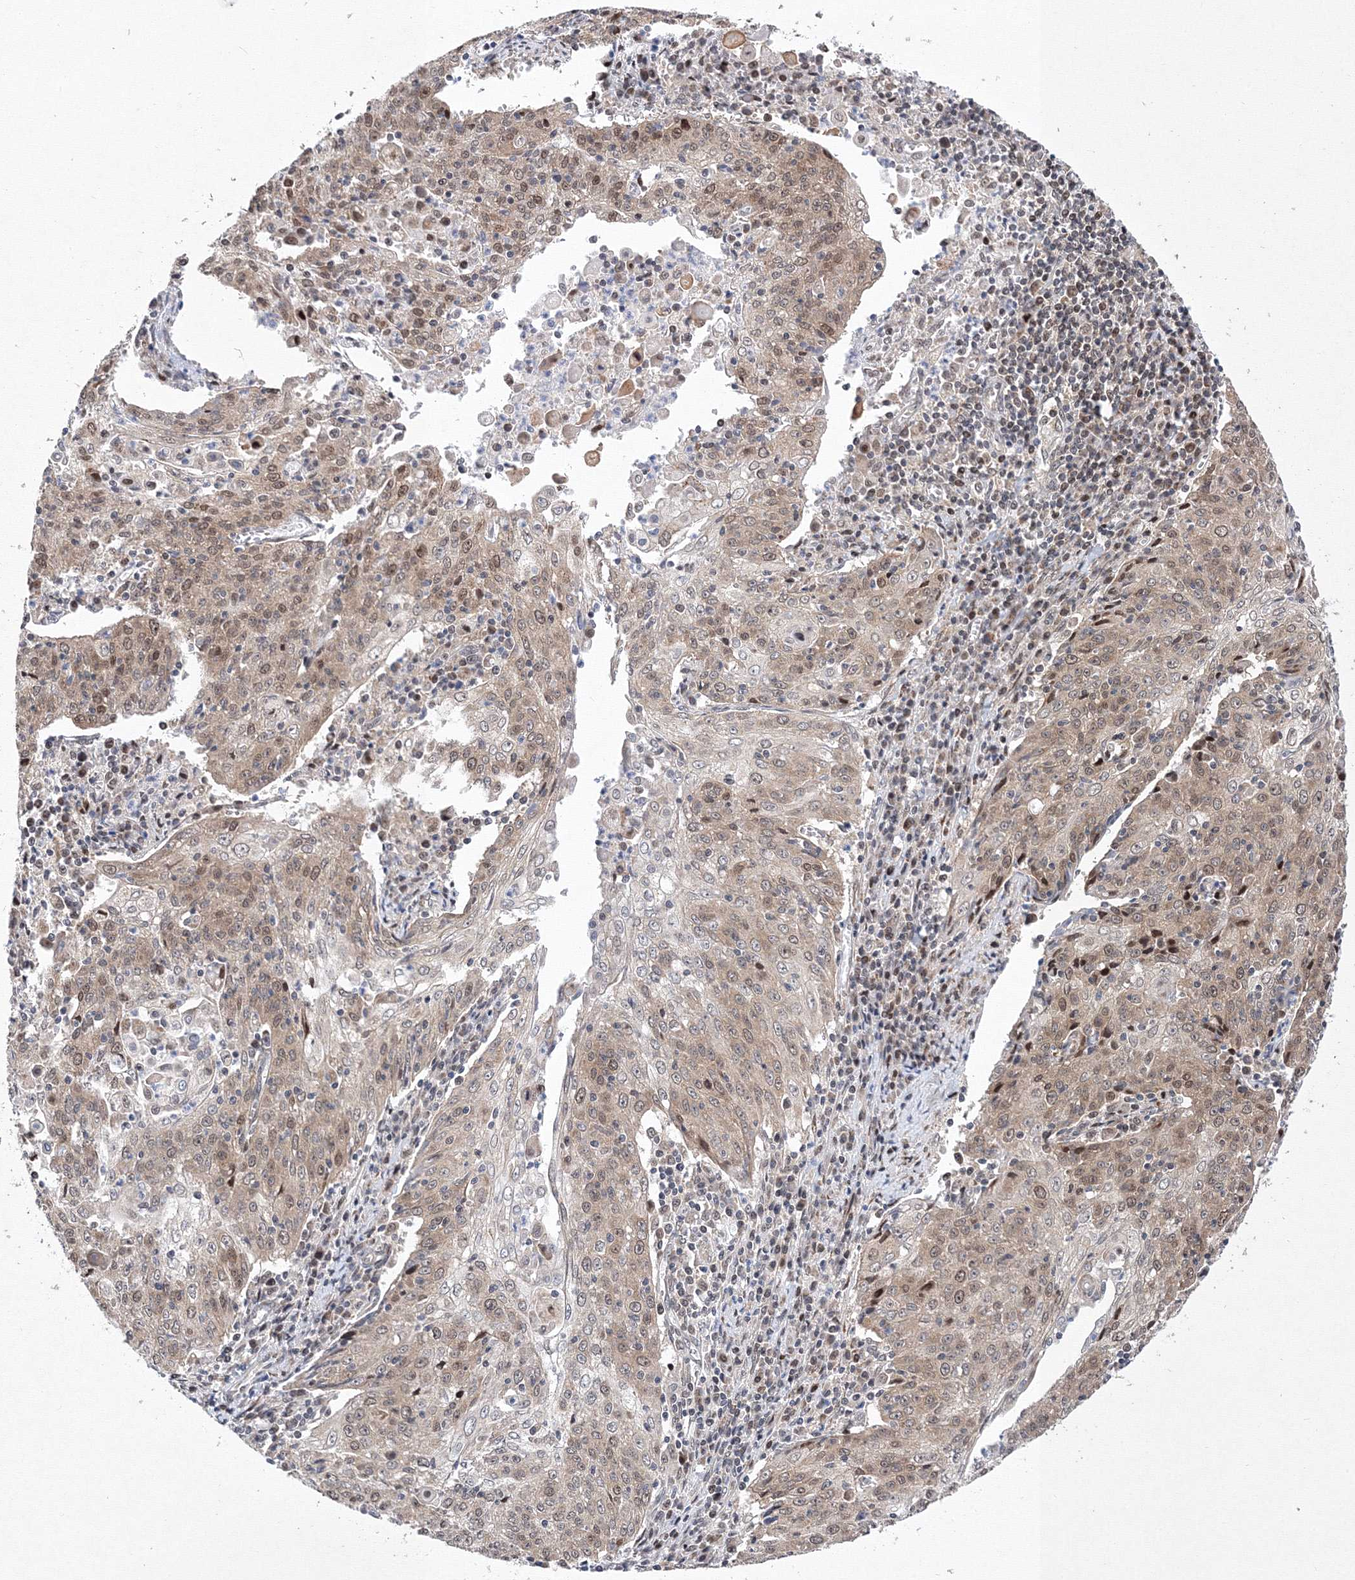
{"staining": {"intensity": "moderate", "quantity": ">75%", "location": "cytoplasmic/membranous,nuclear"}, "tissue": "cervical cancer", "cell_type": "Tumor cells", "image_type": "cancer", "snomed": [{"axis": "morphology", "description": "Squamous cell carcinoma, NOS"}, {"axis": "topography", "description": "Cervix"}], "caption": "DAB (3,3'-diaminobenzidine) immunohistochemical staining of human cervical cancer (squamous cell carcinoma) displays moderate cytoplasmic/membranous and nuclear protein positivity in about >75% of tumor cells.", "gene": "GPN1", "patient": {"sex": "female", "age": 48}}